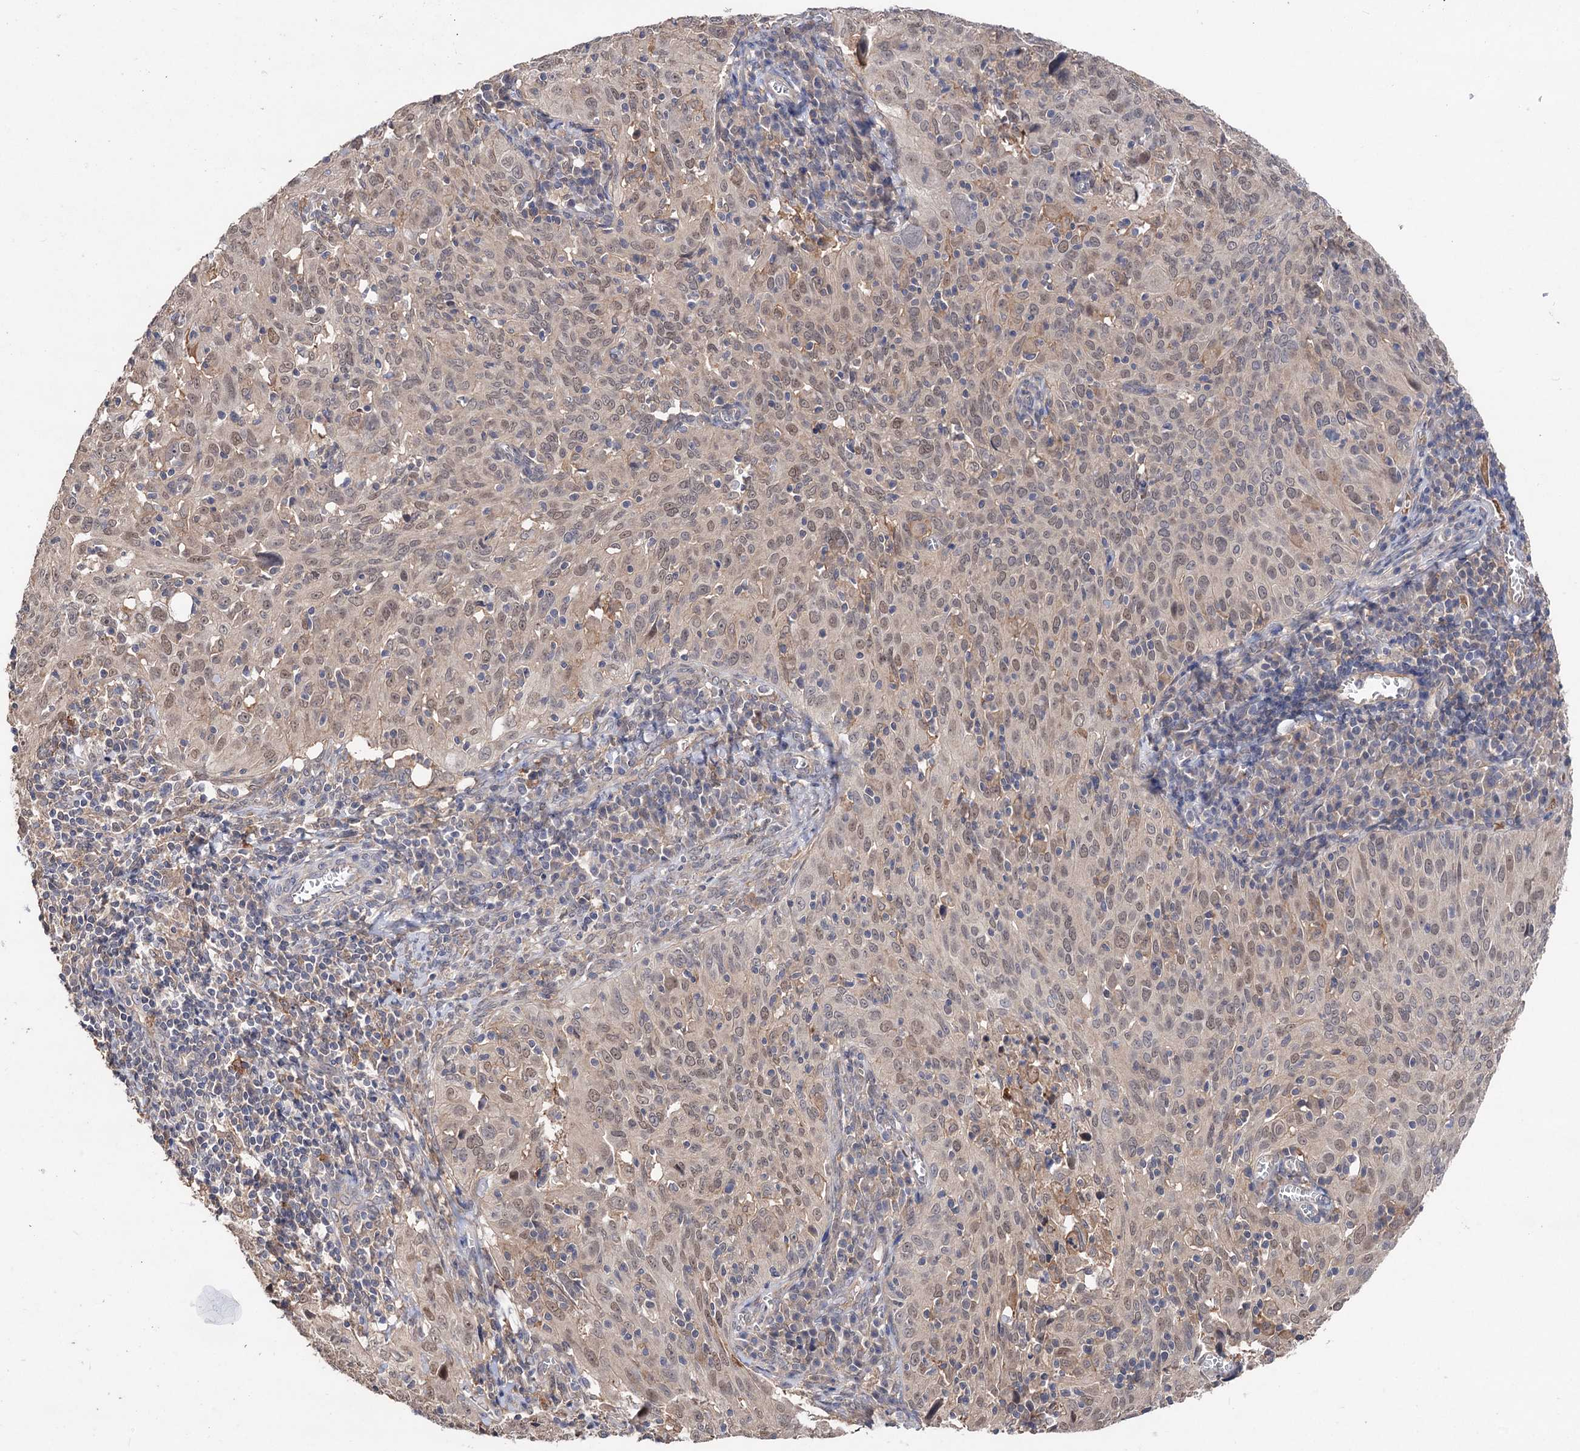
{"staining": {"intensity": "weak", "quantity": ">75%", "location": "nuclear"}, "tissue": "cervical cancer", "cell_type": "Tumor cells", "image_type": "cancer", "snomed": [{"axis": "morphology", "description": "Squamous cell carcinoma, NOS"}, {"axis": "topography", "description": "Cervix"}], "caption": "A low amount of weak nuclear staining is present in about >75% of tumor cells in cervical cancer (squamous cell carcinoma) tissue. The staining was performed using DAB (3,3'-diaminobenzidine), with brown indicating positive protein expression. Nuclei are stained blue with hematoxylin.", "gene": "NUDCD2", "patient": {"sex": "female", "age": 31}}